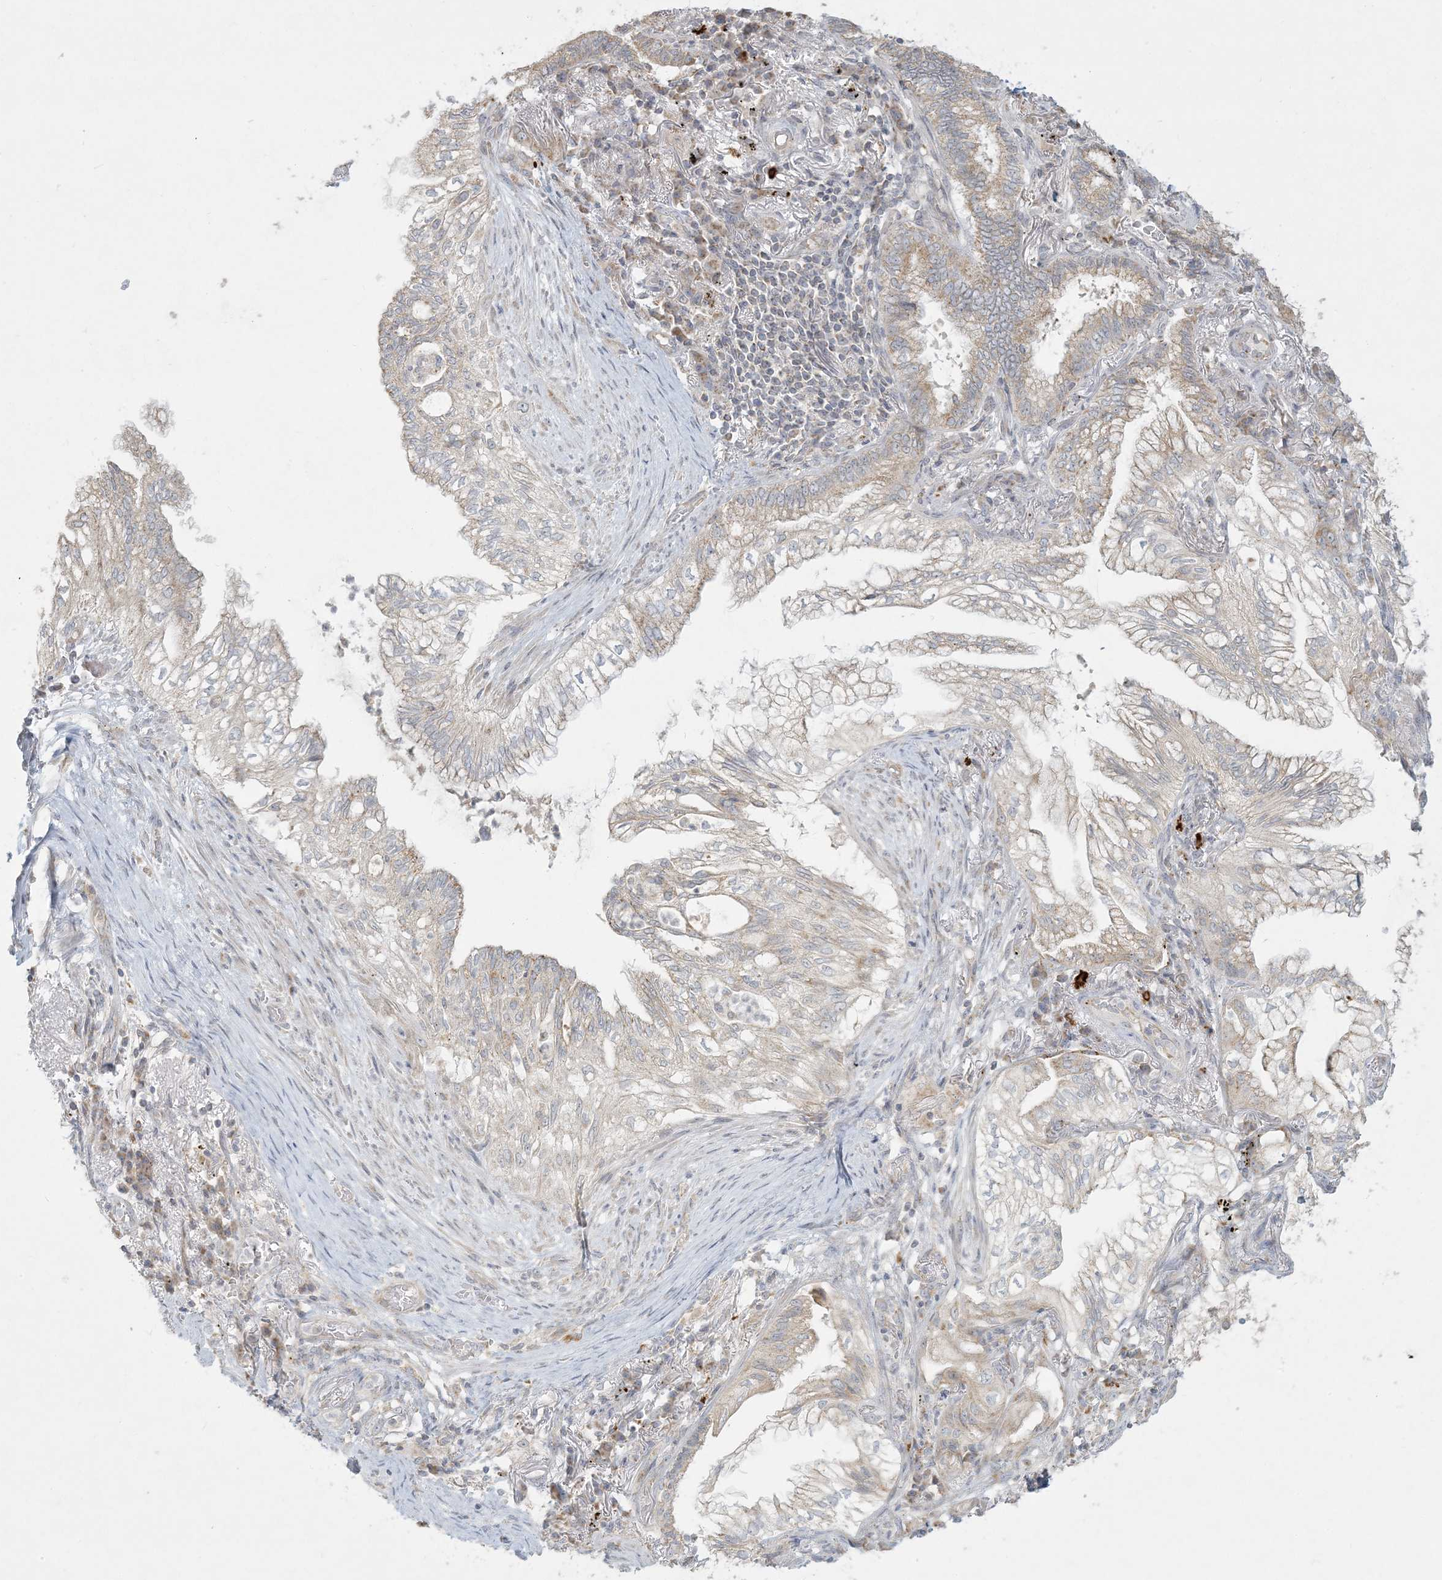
{"staining": {"intensity": "weak", "quantity": "<25%", "location": "cytoplasmic/membranous"}, "tissue": "lung cancer", "cell_type": "Tumor cells", "image_type": "cancer", "snomed": [{"axis": "morphology", "description": "Adenocarcinoma, NOS"}, {"axis": "topography", "description": "Lung"}], "caption": "Immunohistochemistry of lung cancer exhibits no staining in tumor cells.", "gene": "MCAT", "patient": {"sex": "female", "age": 70}}